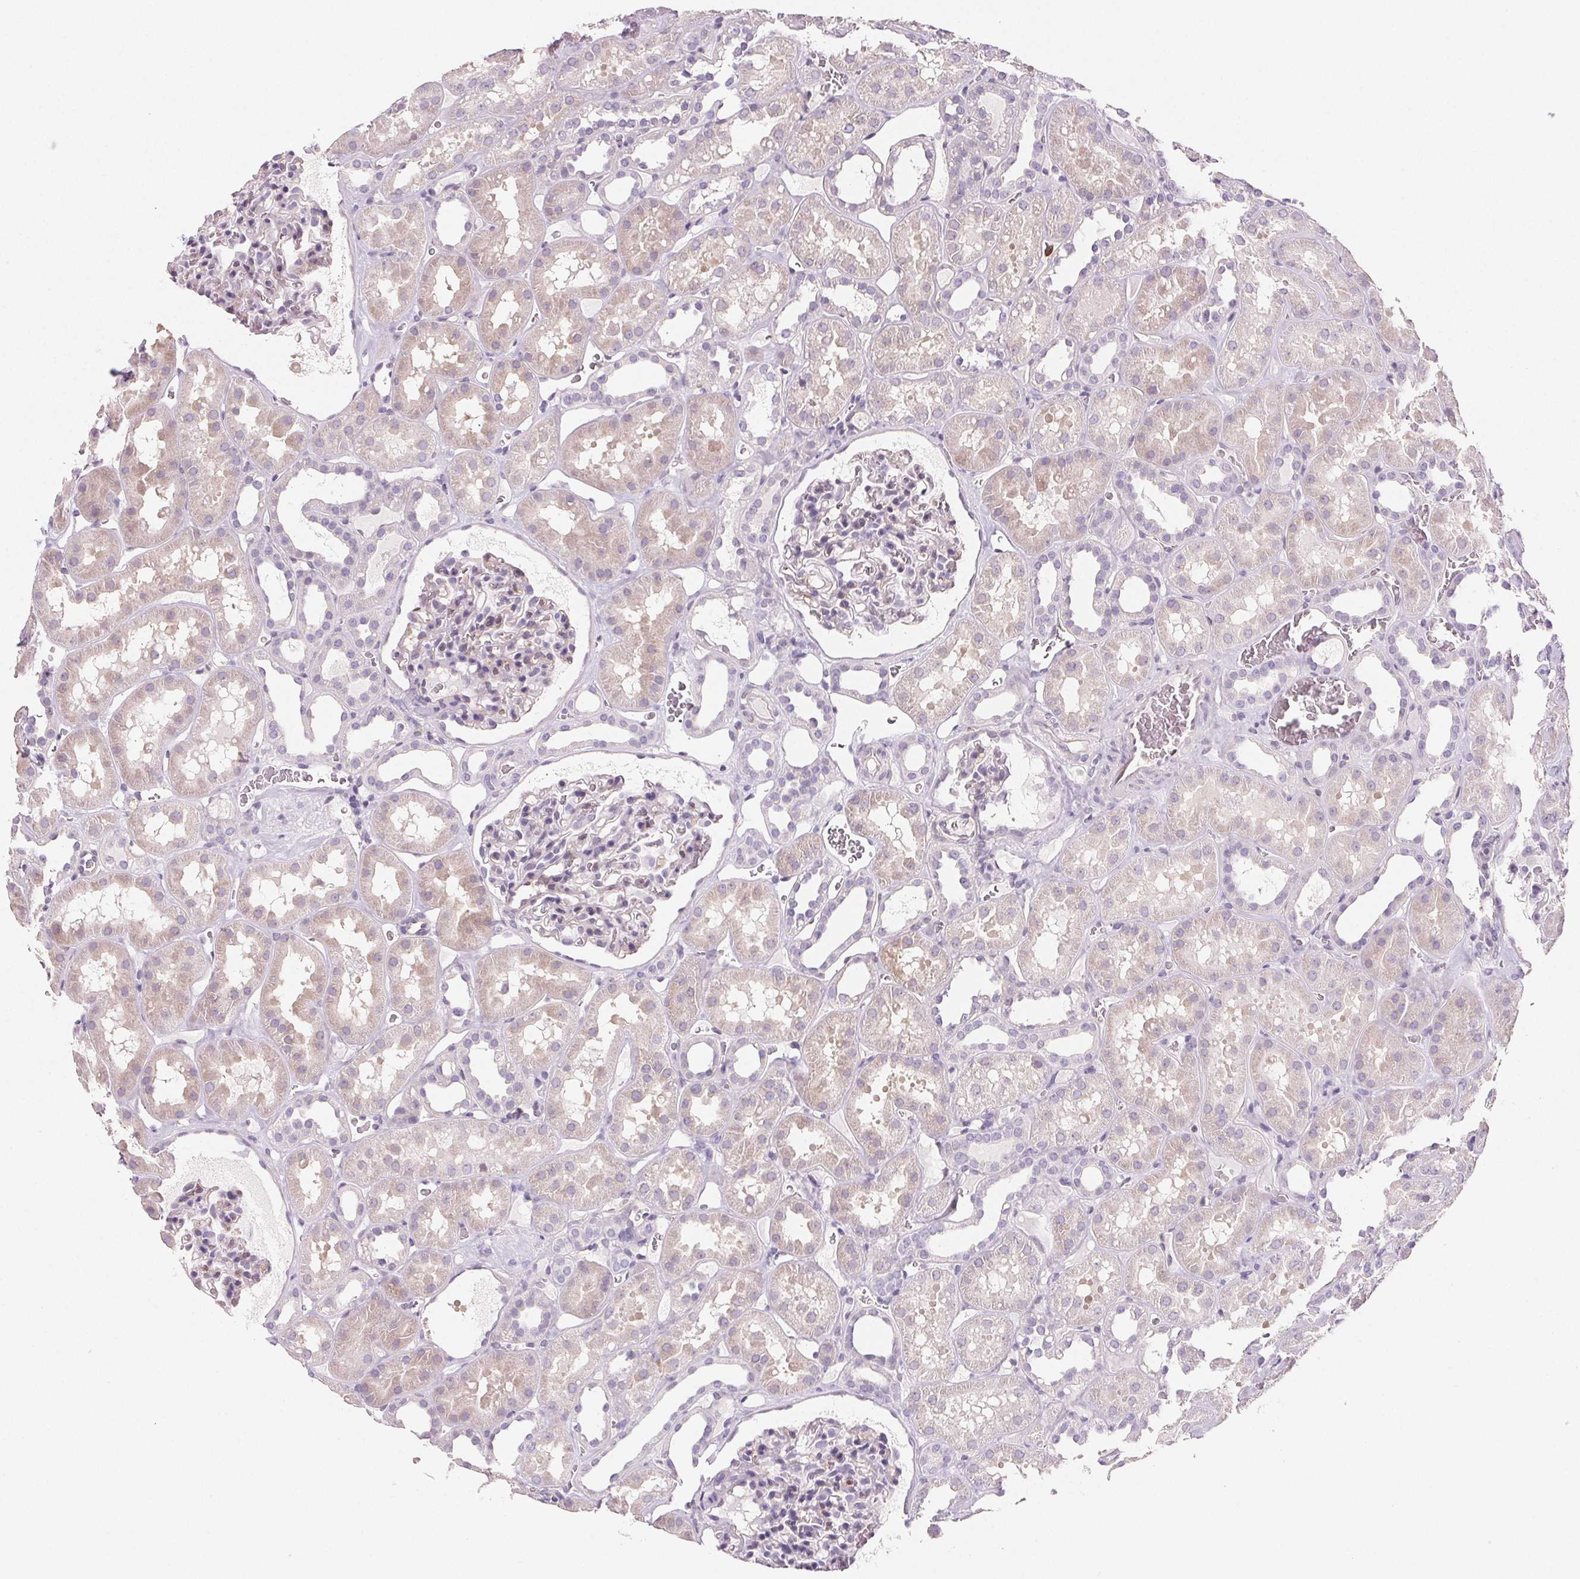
{"staining": {"intensity": "negative", "quantity": "none", "location": "none"}, "tissue": "kidney", "cell_type": "Cells in glomeruli", "image_type": "normal", "snomed": [{"axis": "morphology", "description": "Normal tissue, NOS"}, {"axis": "topography", "description": "Kidney"}], "caption": "Immunohistochemistry (IHC) of benign kidney shows no expression in cells in glomeruli.", "gene": "GBP1", "patient": {"sex": "female", "age": 41}}